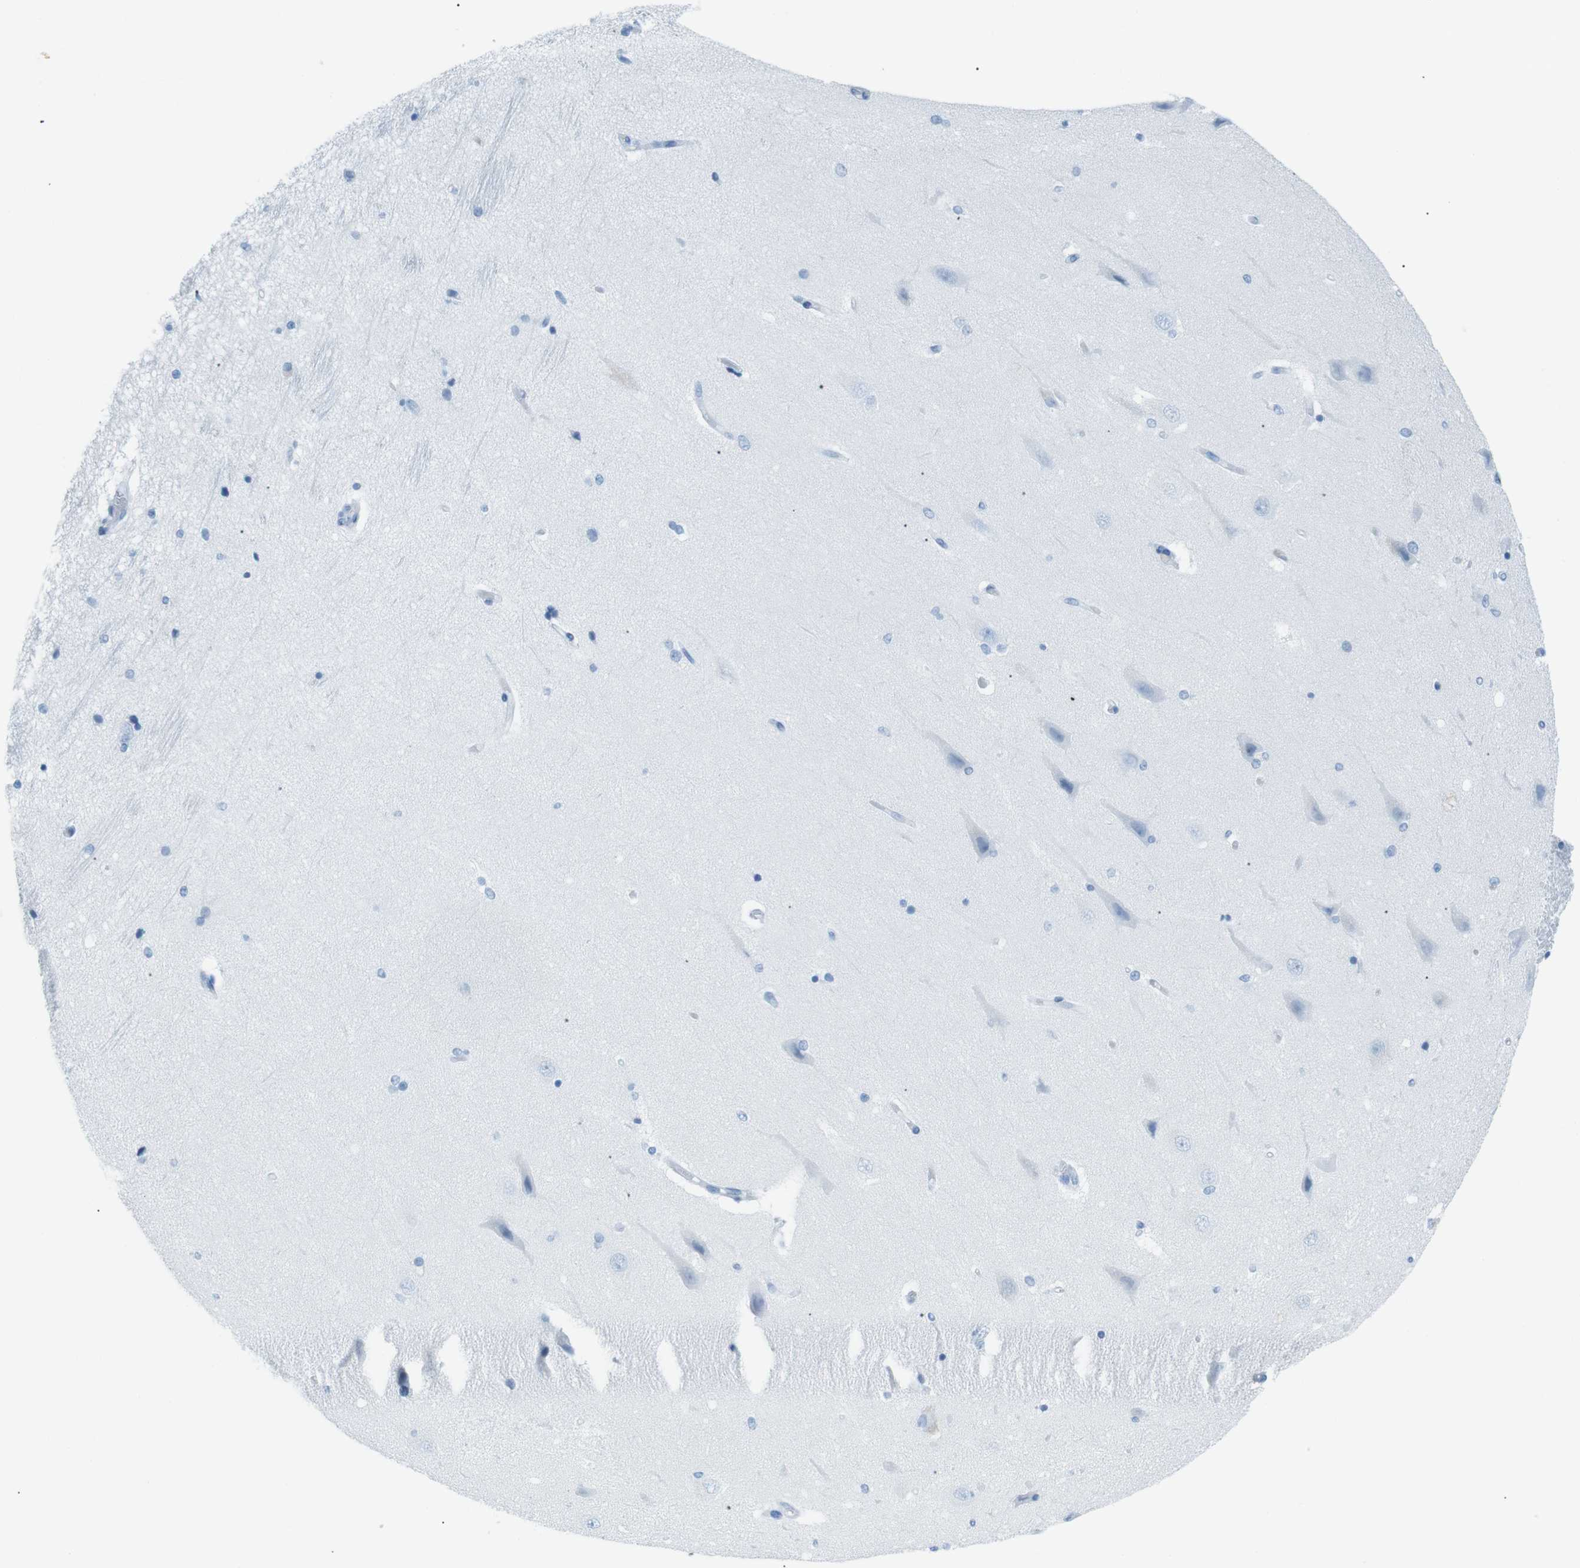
{"staining": {"intensity": "negative", "quantity": "none", "location": "none"}, "tissue": "hippocampus", "cell_type": "Glial cells", "image_type": "normal", "snomed": [{"axis": "morphology", "description": "Normal tissue, NOS"}, {"axis": "topography", "description": "Hippocampus"}], "caption": "IHC of unremarkable human hippocampus displays no staining in glial cells.", "gene": "AZGP1", "patient": {"sex": "female", "age": 54}}